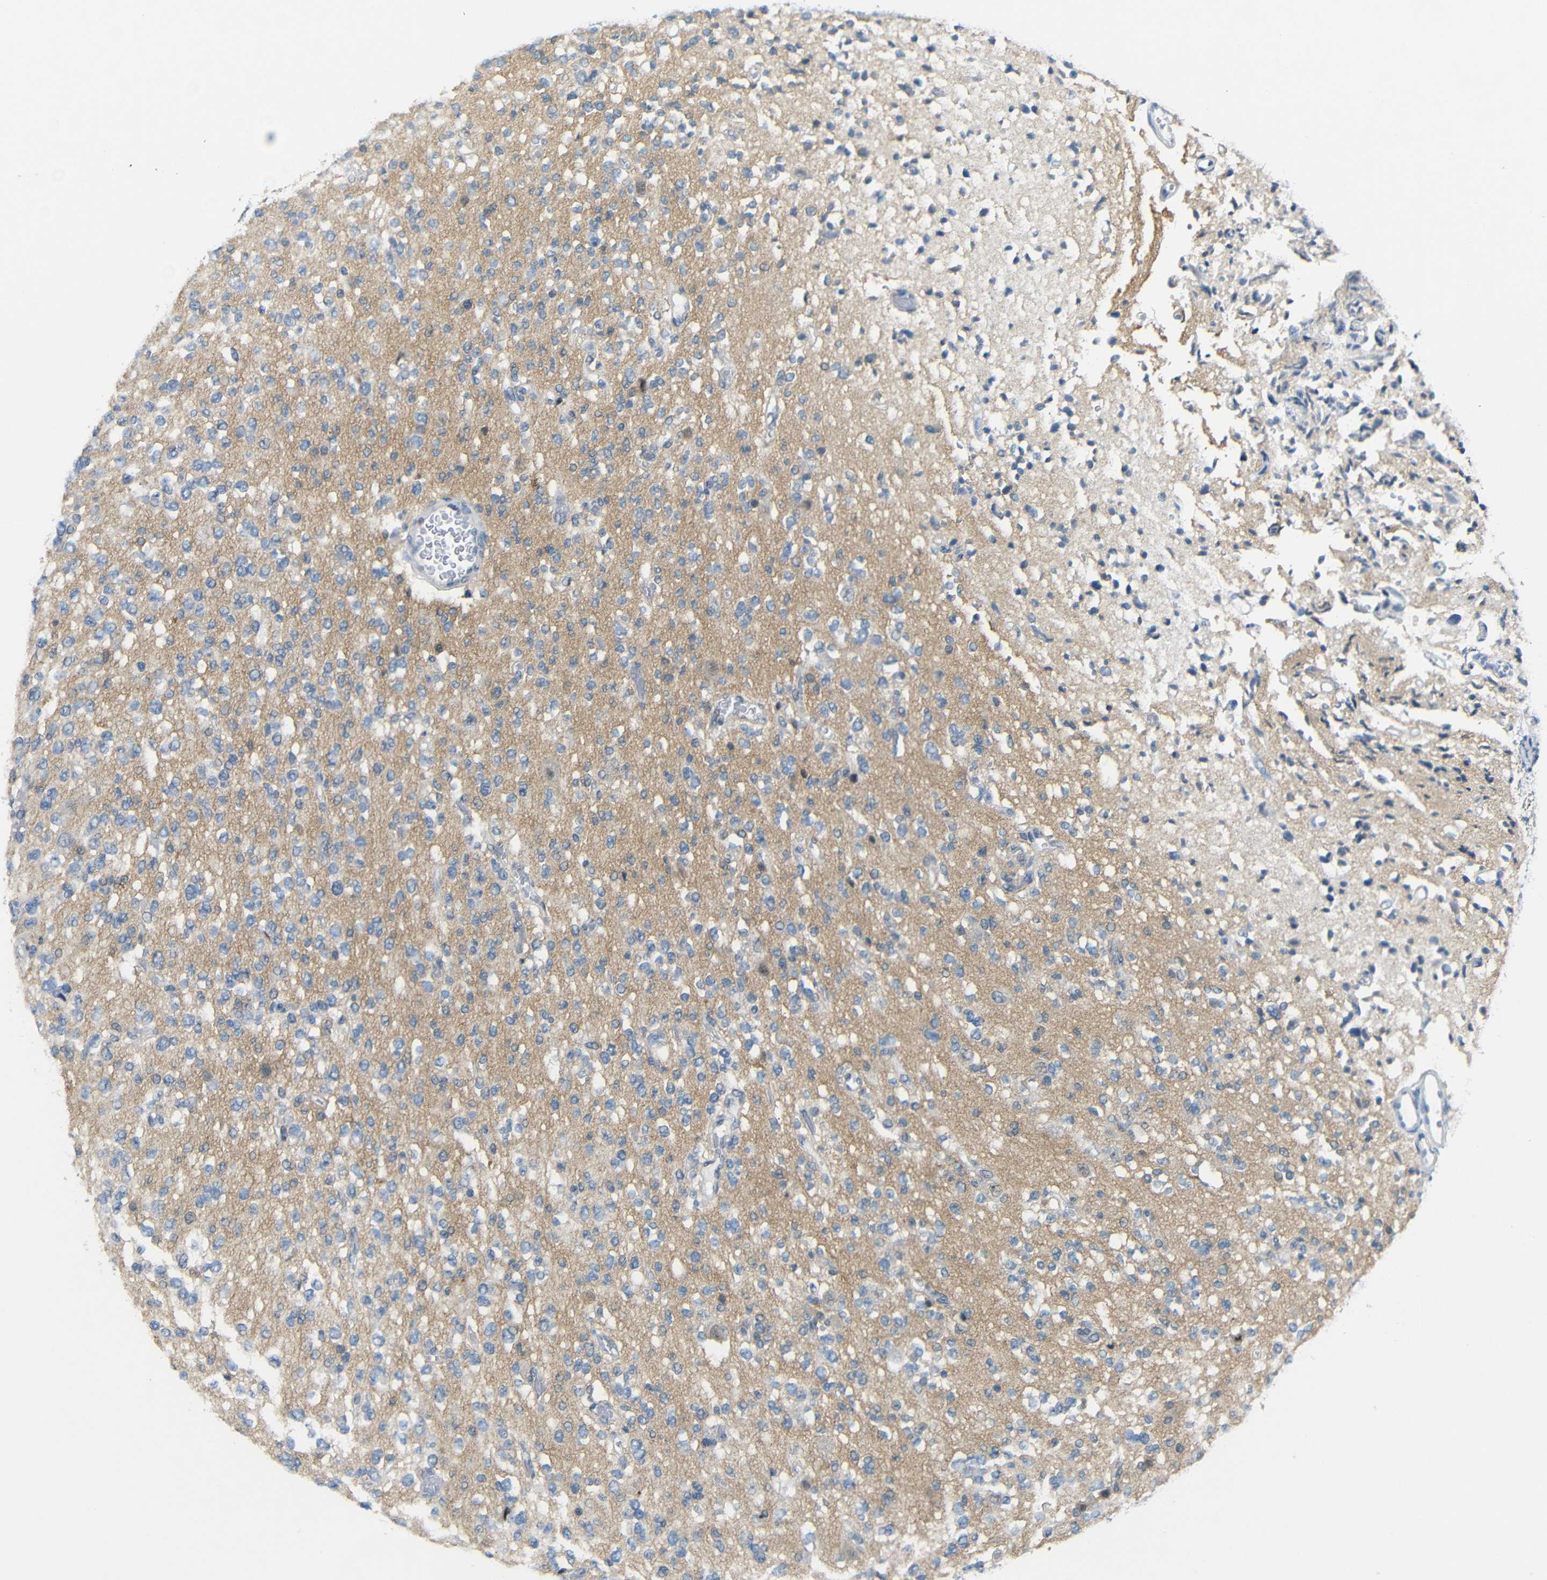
{"staining": {"intensity": "moderate", "quantity": "25%-75%", "location": "cytoplasmic/membranous"}, "tissue": "glioma", "cell_type": "Tumor cells", "image_type": "cancer", "snomed": [{"axis": "morphology", "description": "Glioma, malignant, Low grade"}, {"axis": "topography", "description": "Brain"}], "caption": "A medium amount of moderate cytoplasmic/membranous expression is seen in about 25%-75% of tumor cells in glioma tissue. Nuclei are stained in blue.", "gene": "GPR158", "patient": {"sex": "male", "age": 38}}